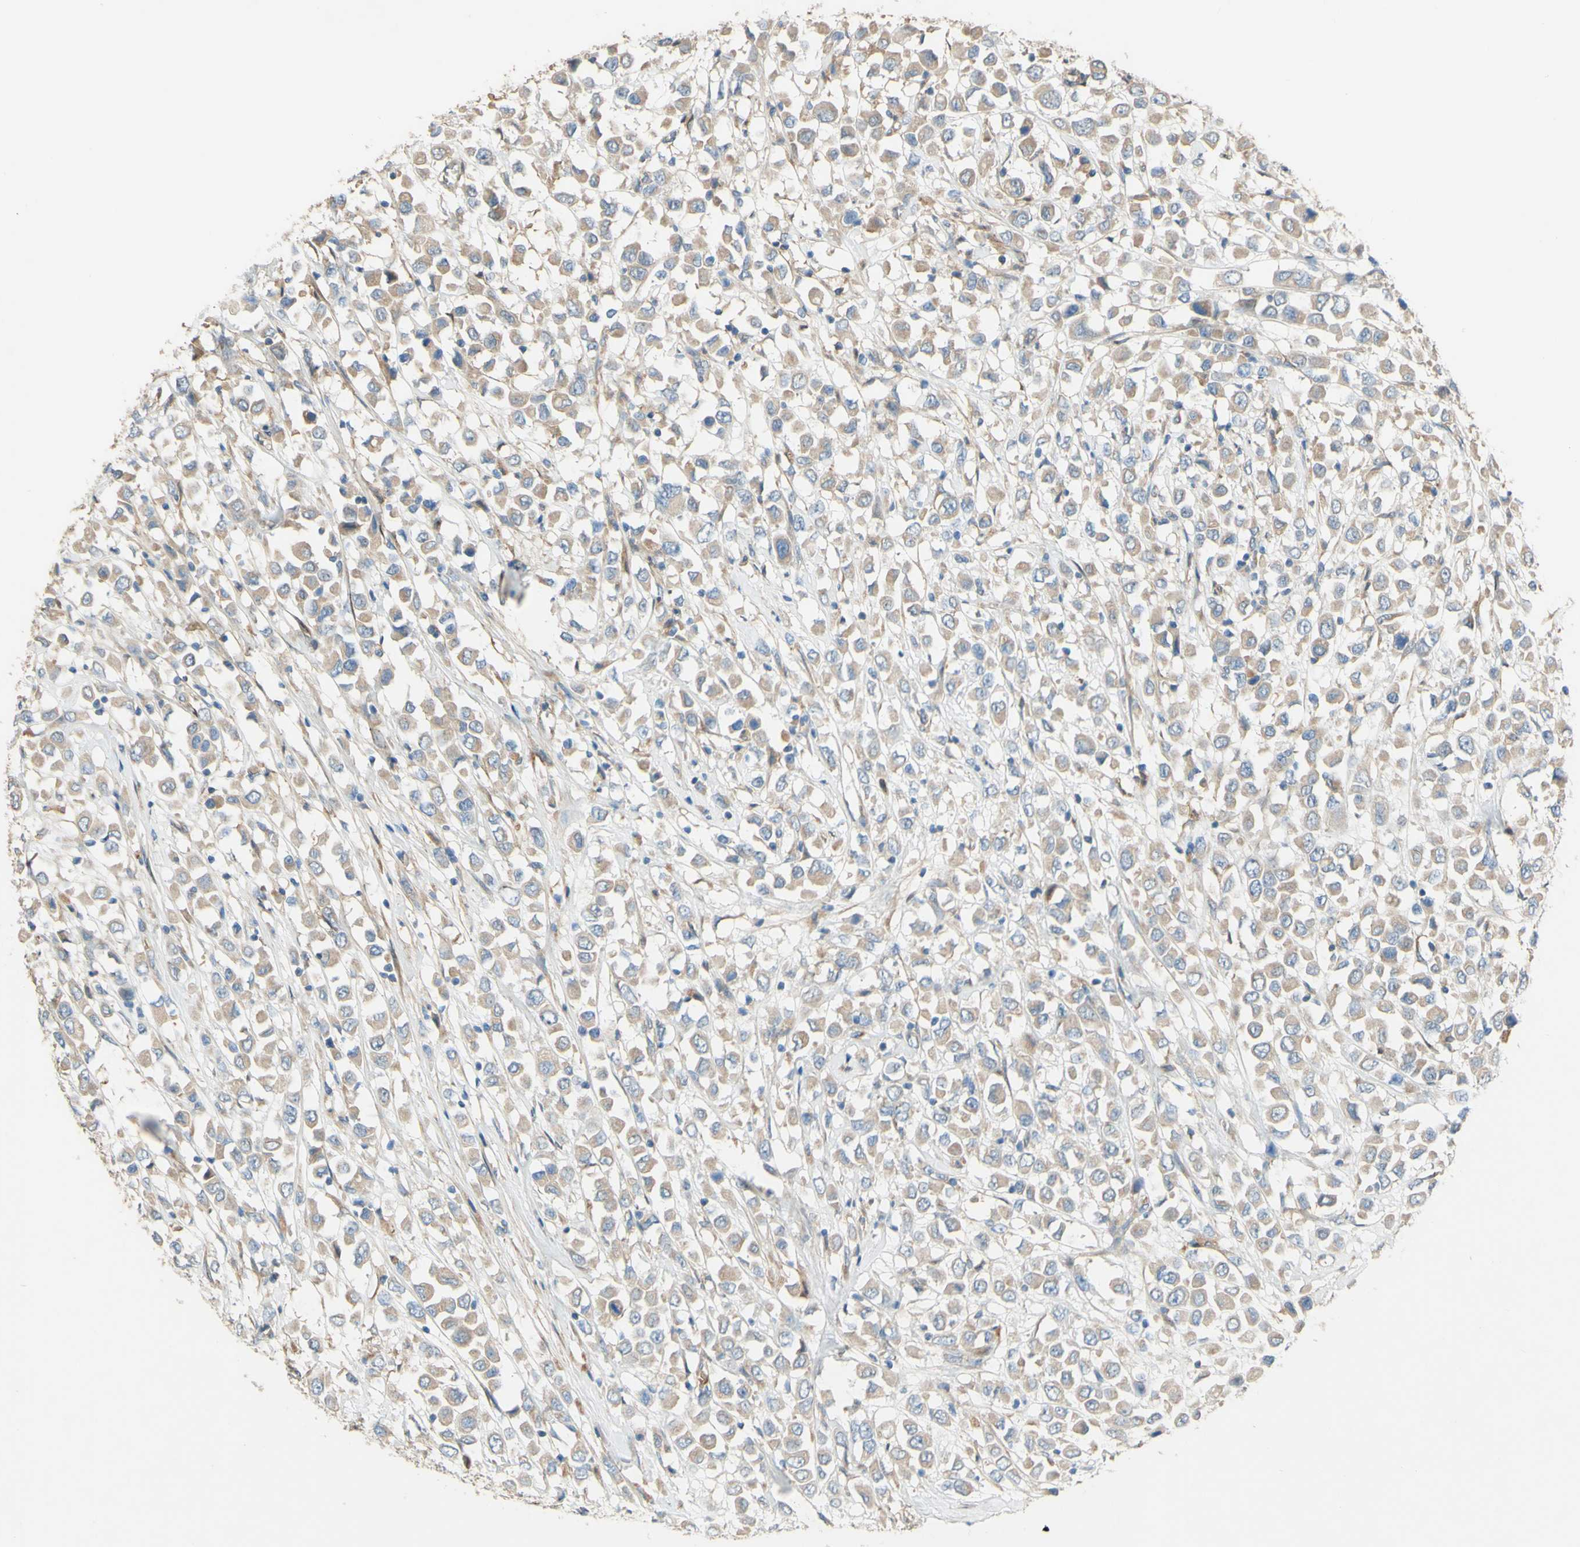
{"staining": {"intensity": "moderate", "quantity": ">75%", "location": "cytoplasmic/membranous"}, "tissue": "breast cancer", "cell_type": "Tumor cells", "image_type": "cancer", "snomed": [{"axis": "morphology", "description": "Duct carcinoma"}, {"axis": "topography", "description": "Breast"}], "caption": "A micrograph showing moderate cytoplasmic/membranous positivity in approximately >75% of tumor cells in breast cancer, as visualized by brown immunohistochemical staining.", "gene": "DKK3", "patient": {"sex": "female", "age": 61}}